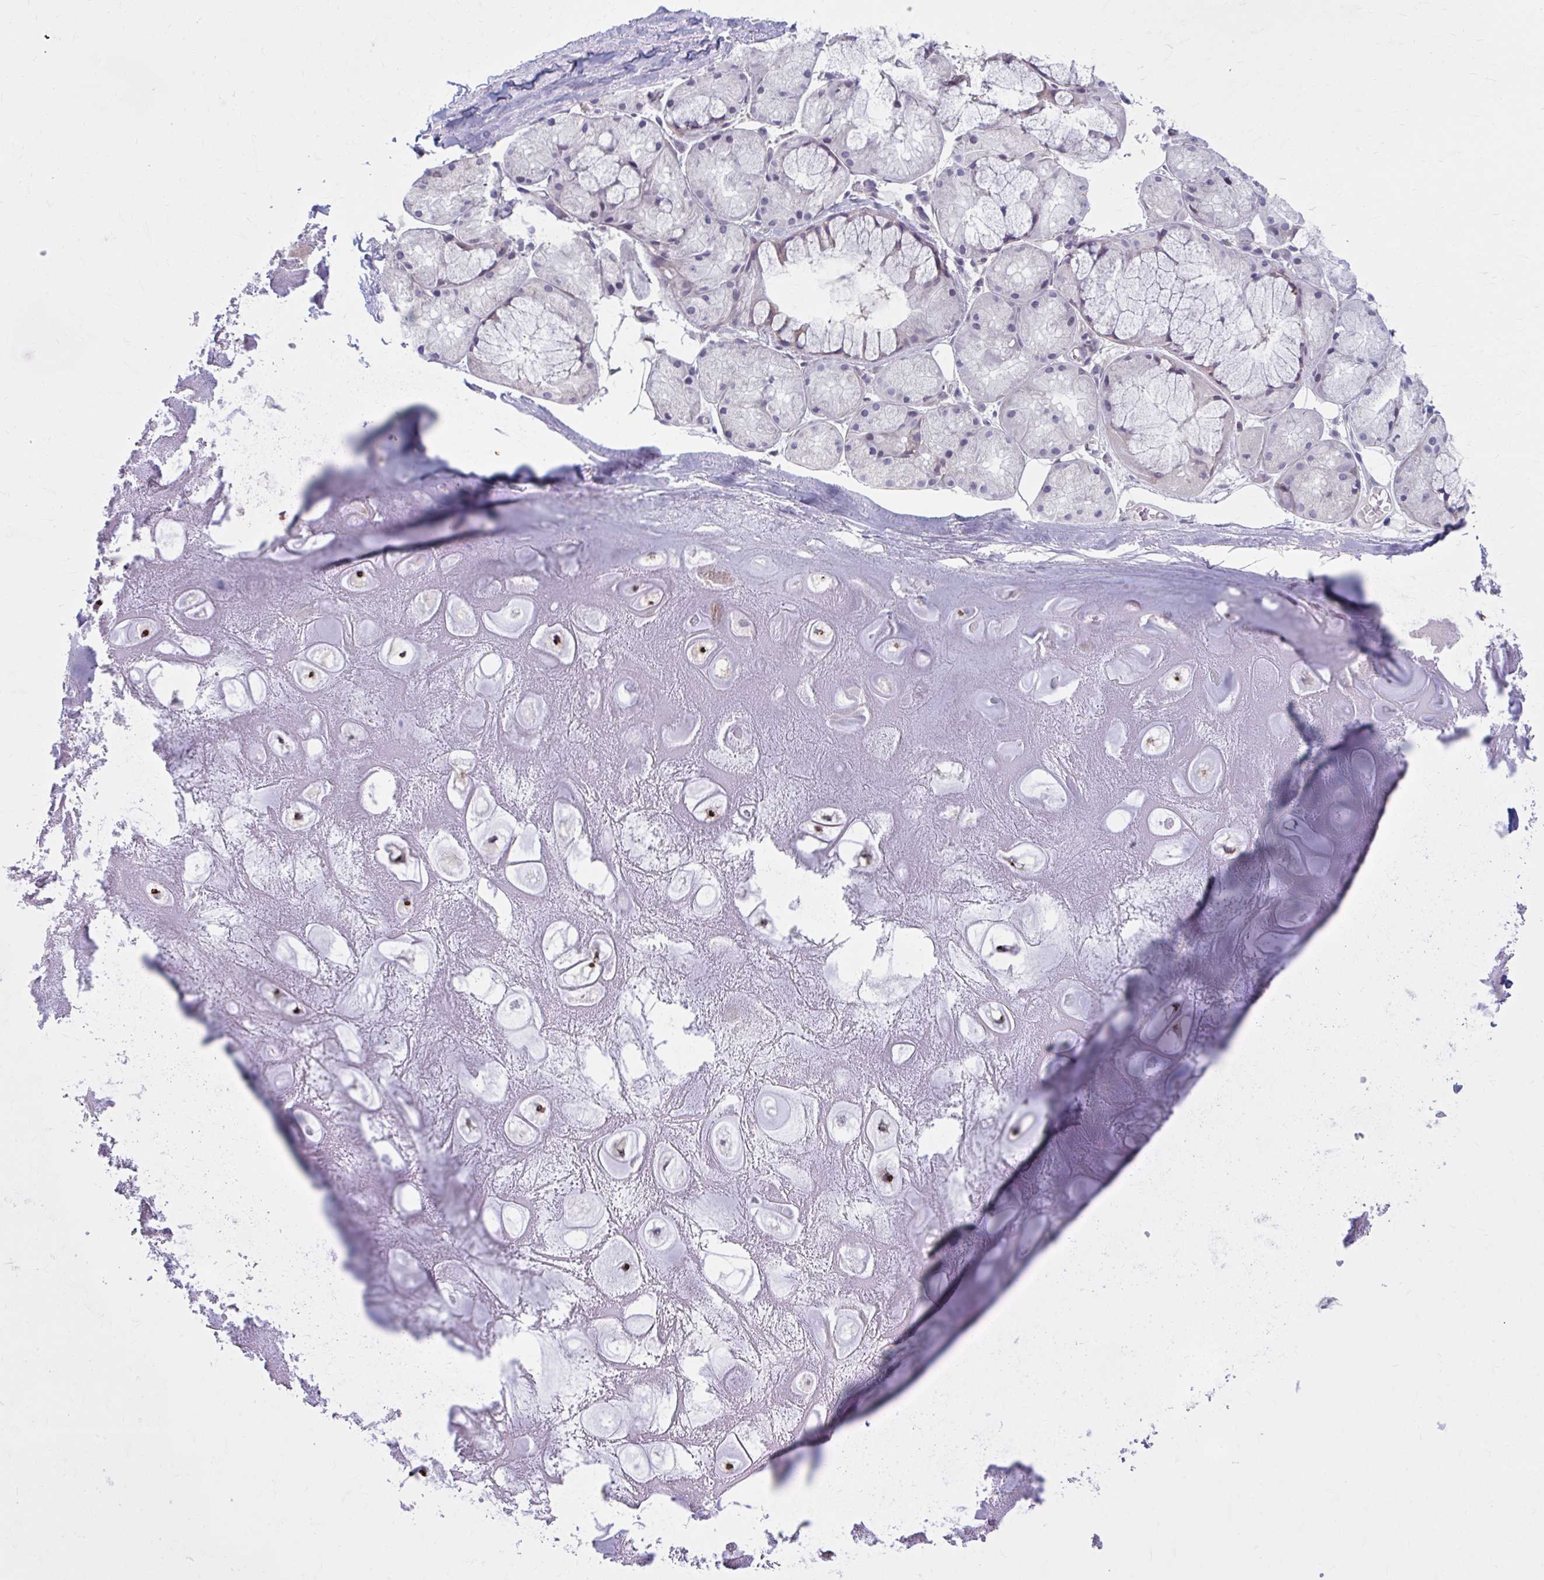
{"staining": {"intensity": "negative", "quantity": "none", "location": "none"}, "tissue": "adipose tissue", "cell_type": "Adipocytes", "image_type": "normal", "snomed": [{"axis": "morphology", "description": "Normal tissue, NOS"}, {"axis": "topography", "description": "Lymph node"}, {"axis": "topography", "description": "Cartilage tissue"}, {"axis": "topography", "description": "Nasopharynx"}], "caption": "Histopathology image shows no protein expression in adipocytes of unremarkable adipose tissue.", "gene": "CHST3", "patient": {"sex": "male", "age": 63}}